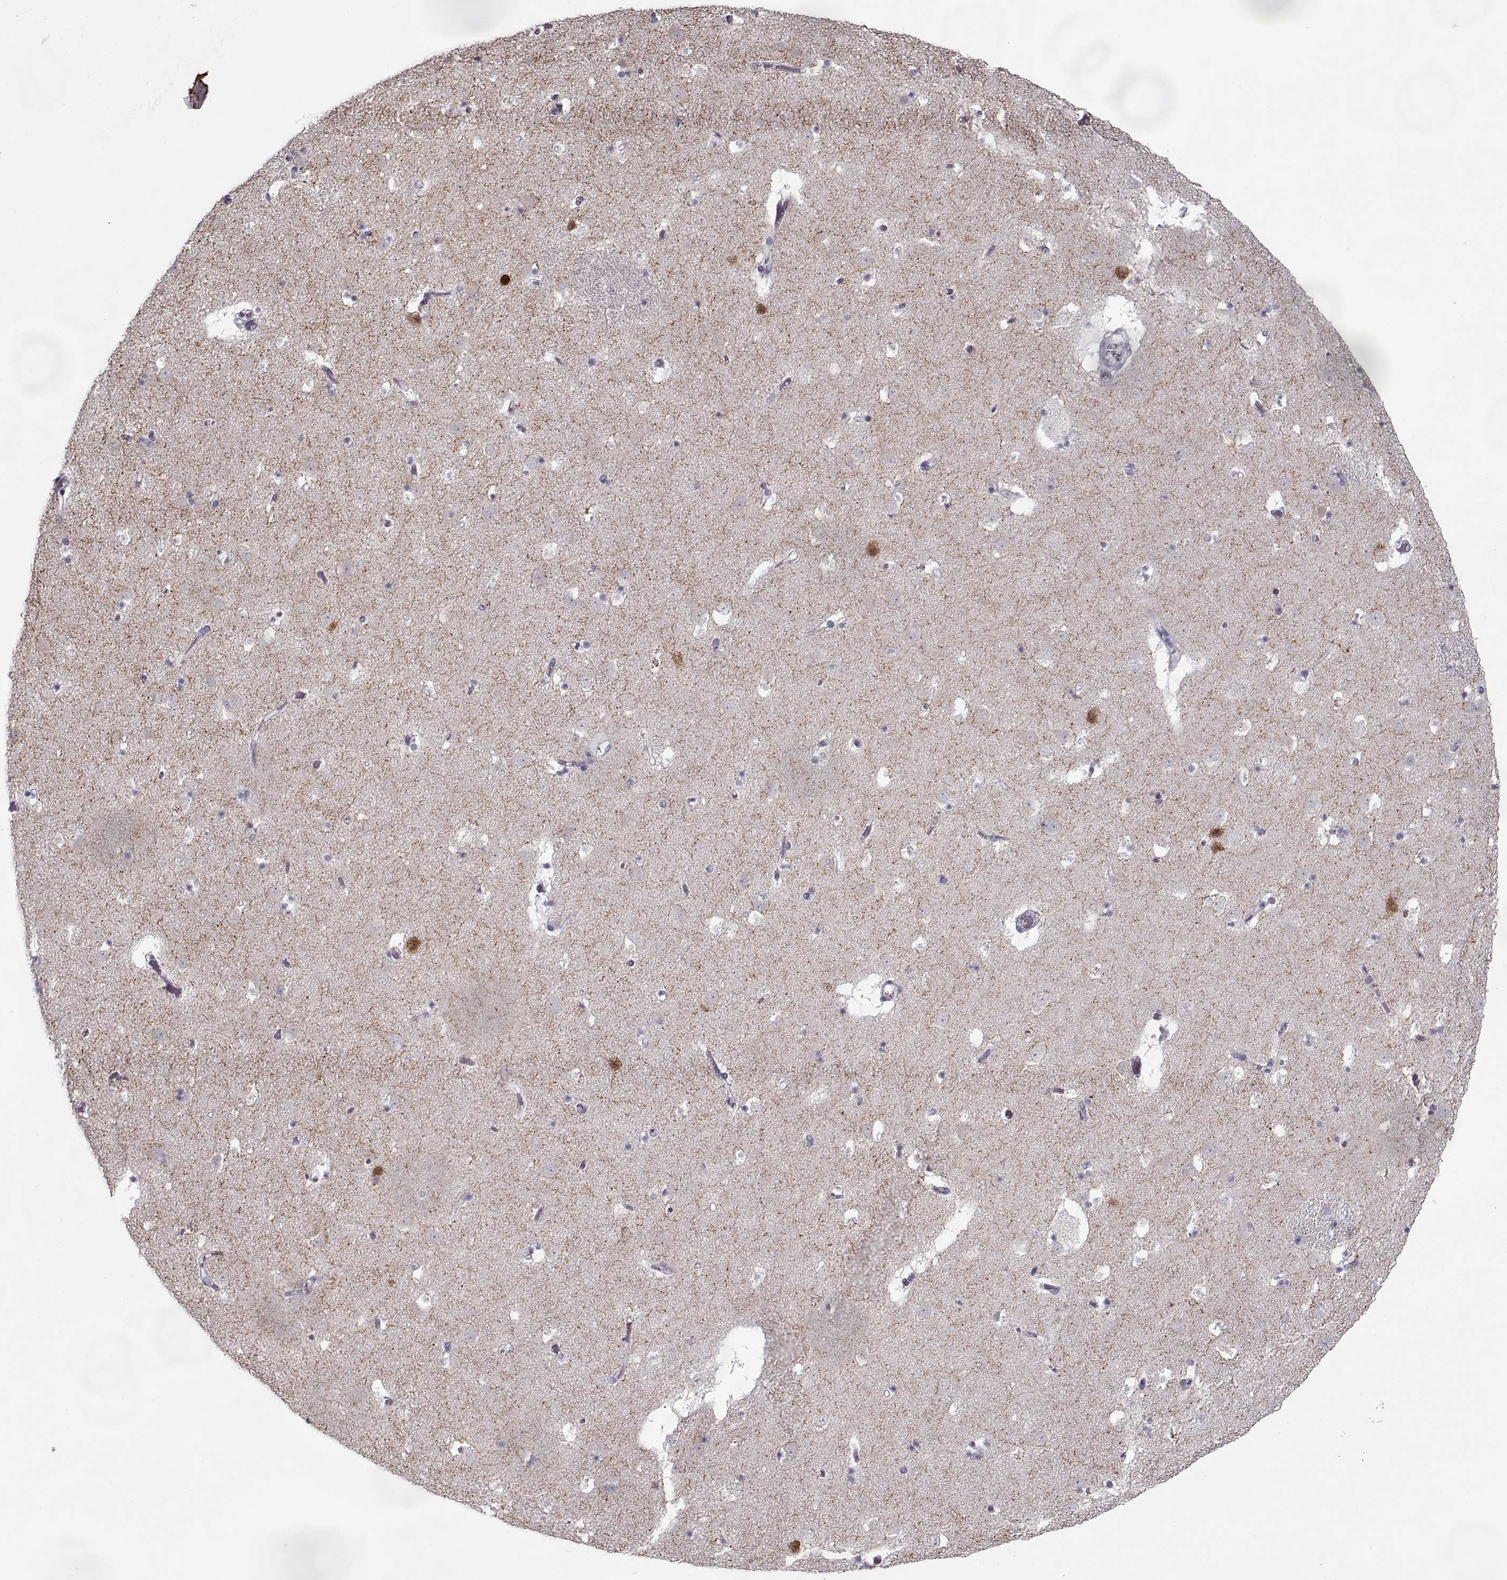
{"staining": {"intensity": "negative", "quantity": "none", "location": "none"}, "tissue": "caudate", "cell_type": "Glial cells", "image_type": "normal", "snomed": [{"axis": "morphology", "description": "Normal tissue, NOS"}, {"axis": "topography", "description": "Lateral ventricle wall"}], "caption": "The micrograph demonstrates no staining of glial cells in normal caudate.", "gene": "GAD2", "patient": {"sex": "female", "age": 42}}